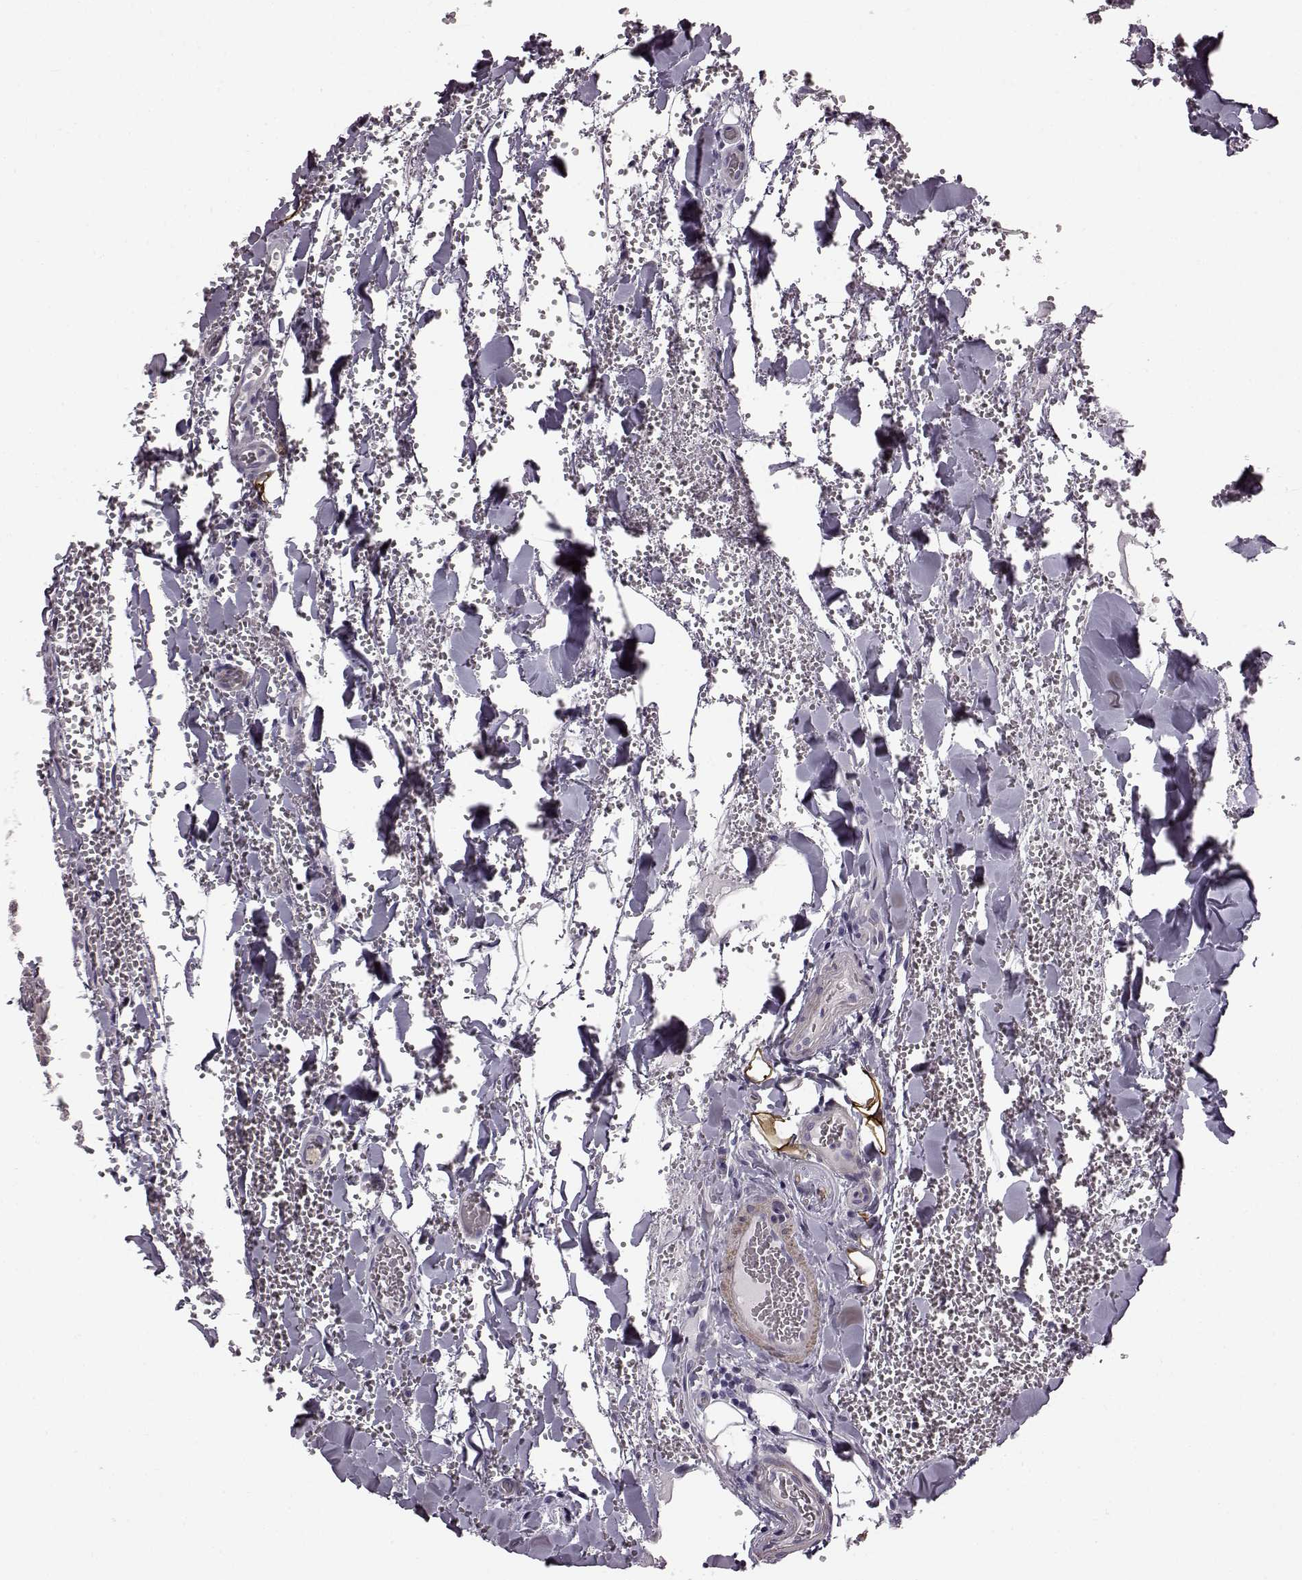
{"staining": {"intensity": "negative", "quantity": "none", "location": "none"}, "tissue": "thyroid cancer", "cell_type": "Tumor cells", "image_type": "cancer", "snomed": [{"axis": "morphology", "description": "Papillary adenocarcinoma, NOS"}, {"axis": "topography", "description": "Thyroid gland"}], "caption": "DAB (3,3'-diaminobenzidine) immunohistochemical staining of thyroid cancer (papillary adenocarcinoma) reveals no significant staining in tumor cells.", "gene": "SLCO3A1", "patient": {"sex": "male", "age": 20}}